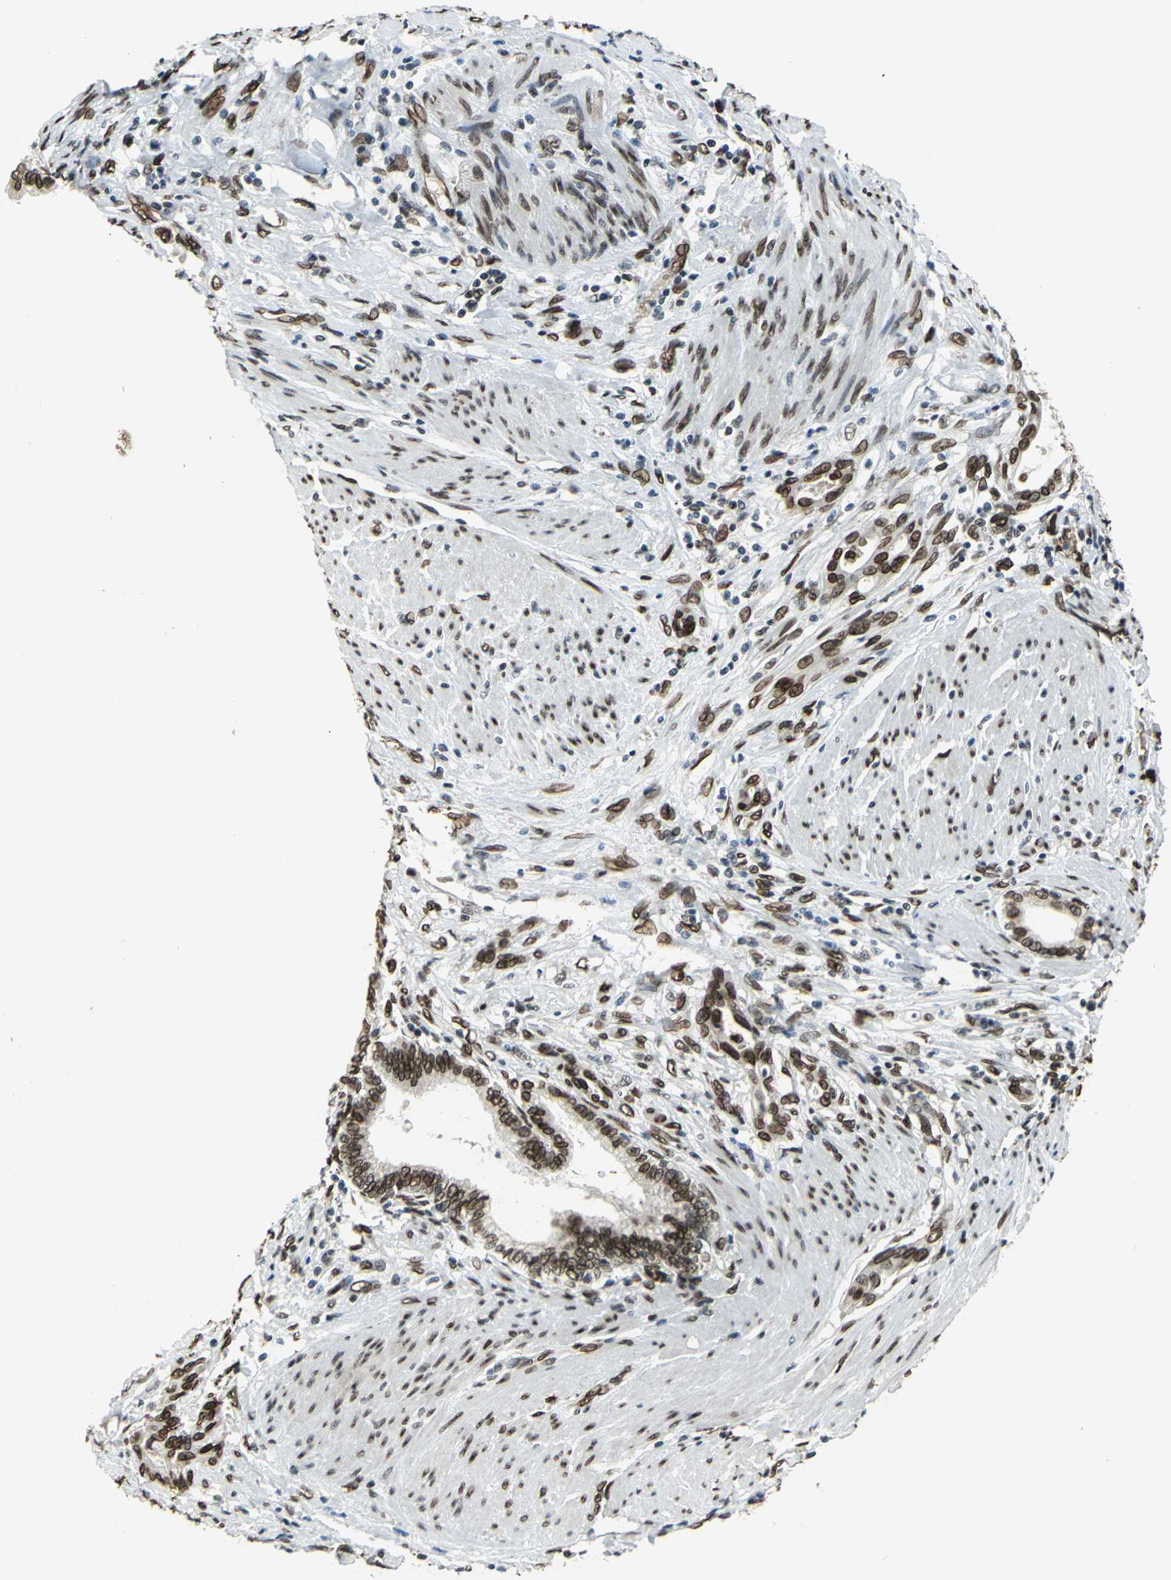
{"staining": {"intensity": "strong", "quantity": ">75%", "location": "cytoplasmic/membranous,nuclear"}, "tissue": "pancreatic cancer", "cell_type": "Tumor cells", "image_type": "cancer", "snomed": [{"axis": "morphology", "description": "Adenocarcinoma, NOS"}, {"axis": "topography", "description": "Pancreas"}], "caption": "Approximately >75% of tumor cells in pancreatic cancer (adenocarcinoma) show strong cytoplasmic/membranous and nuclear protein expression as visualized by brown immunohistochemical staining.", "gene": "ISY1", "patient": {"sex": "female", "age": 64}}